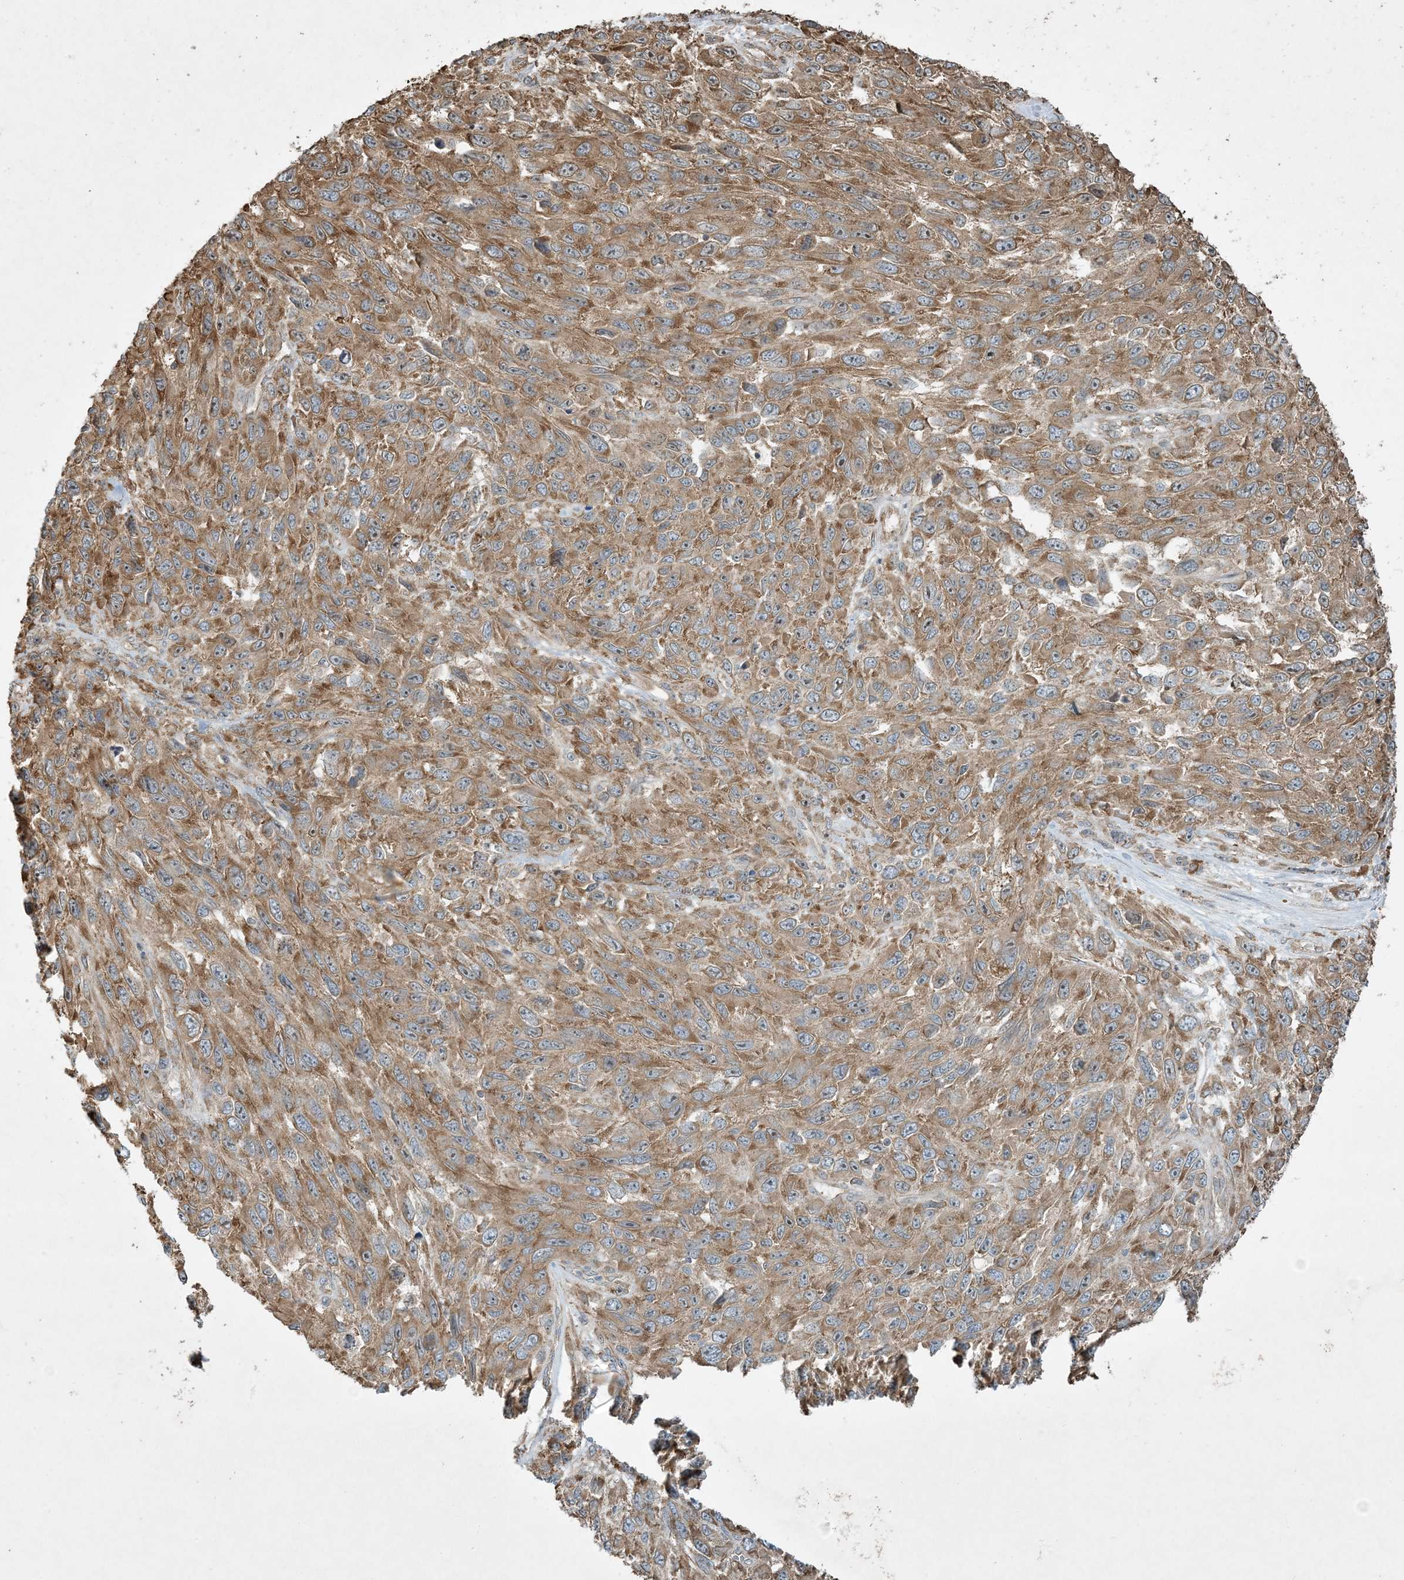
{"staining": {"intensity": "moderate", "quantity": ">75%", "location": "cytoplasmic/membranous"}, "tissue": "melanoma", "cell_type": "Tumor cells", "image_type": "cancer", "snomed": [{"axis": "morphology", "description": "Malignant melanoma, NOS"}, {"axis": "topography", "description": "Skin"}], "caption": "Immunohistochemical staining of human malignant melanoma reveals moderate cytoplasmic/membranous protein expression in about >75% of tumor cells. The staining was performed using DAB to visualize the protein expression in brown, while the nuclei were stained in blue with hematoxylin (Magnification: 20x).", "gene": "COMMD8", "patient": {"sex": "female", "age": 96}}